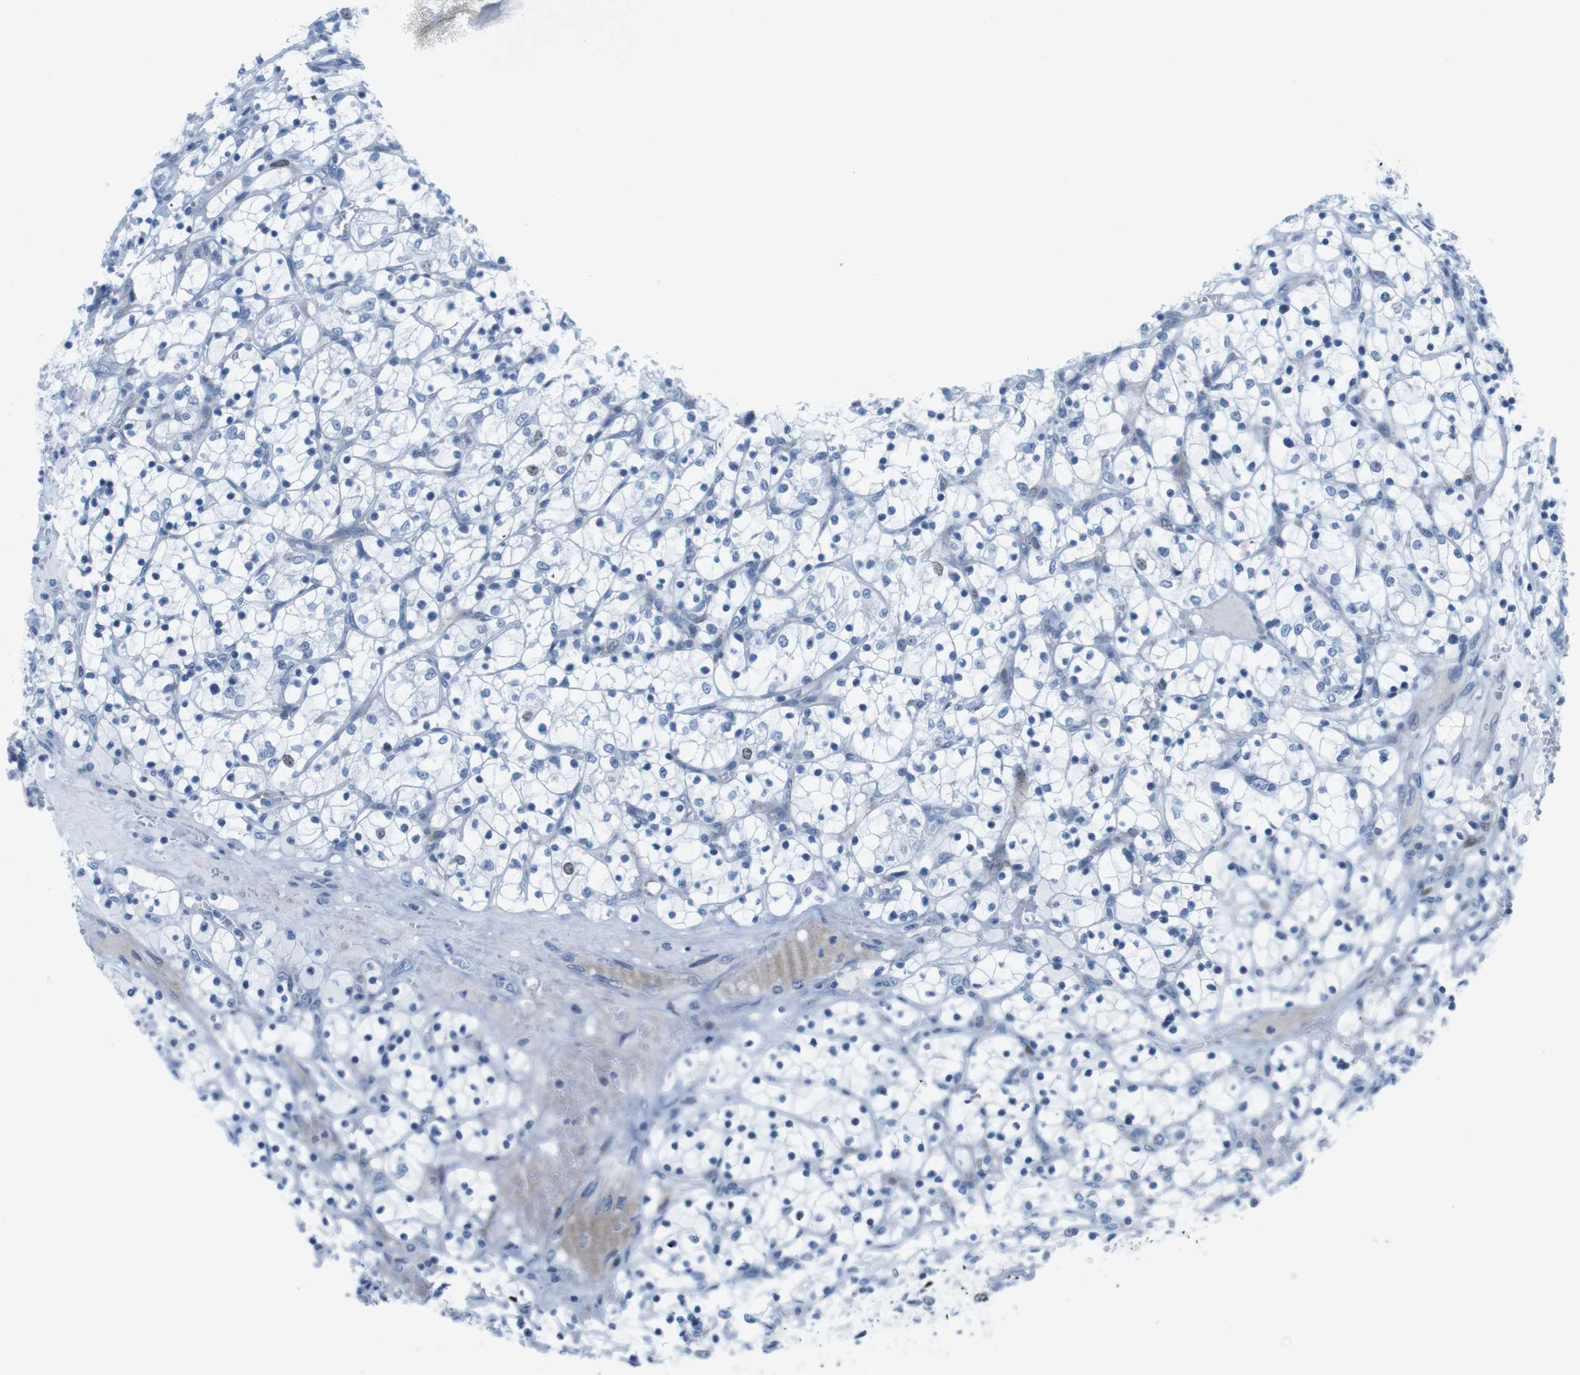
{"staining": {"intensity": "weak", "quantity": "<25%", "location": "nuclear"}, "tissue": "renal cancer", "cell_type": "Tumor cells", "image_type": "cancer", "snomed": [{"axis": "morphology", "description": "Adenocarcinoma, NOS"}, {"axis": "topography", "description": "Kidney"}], "caption": "DAB immunohistochemical staining of human adenocarcinoma (renal) exhibits no significant expression in tumor cells.", "gene": "CHAF1A", "patient": {"sex": "female", "age": 69}}